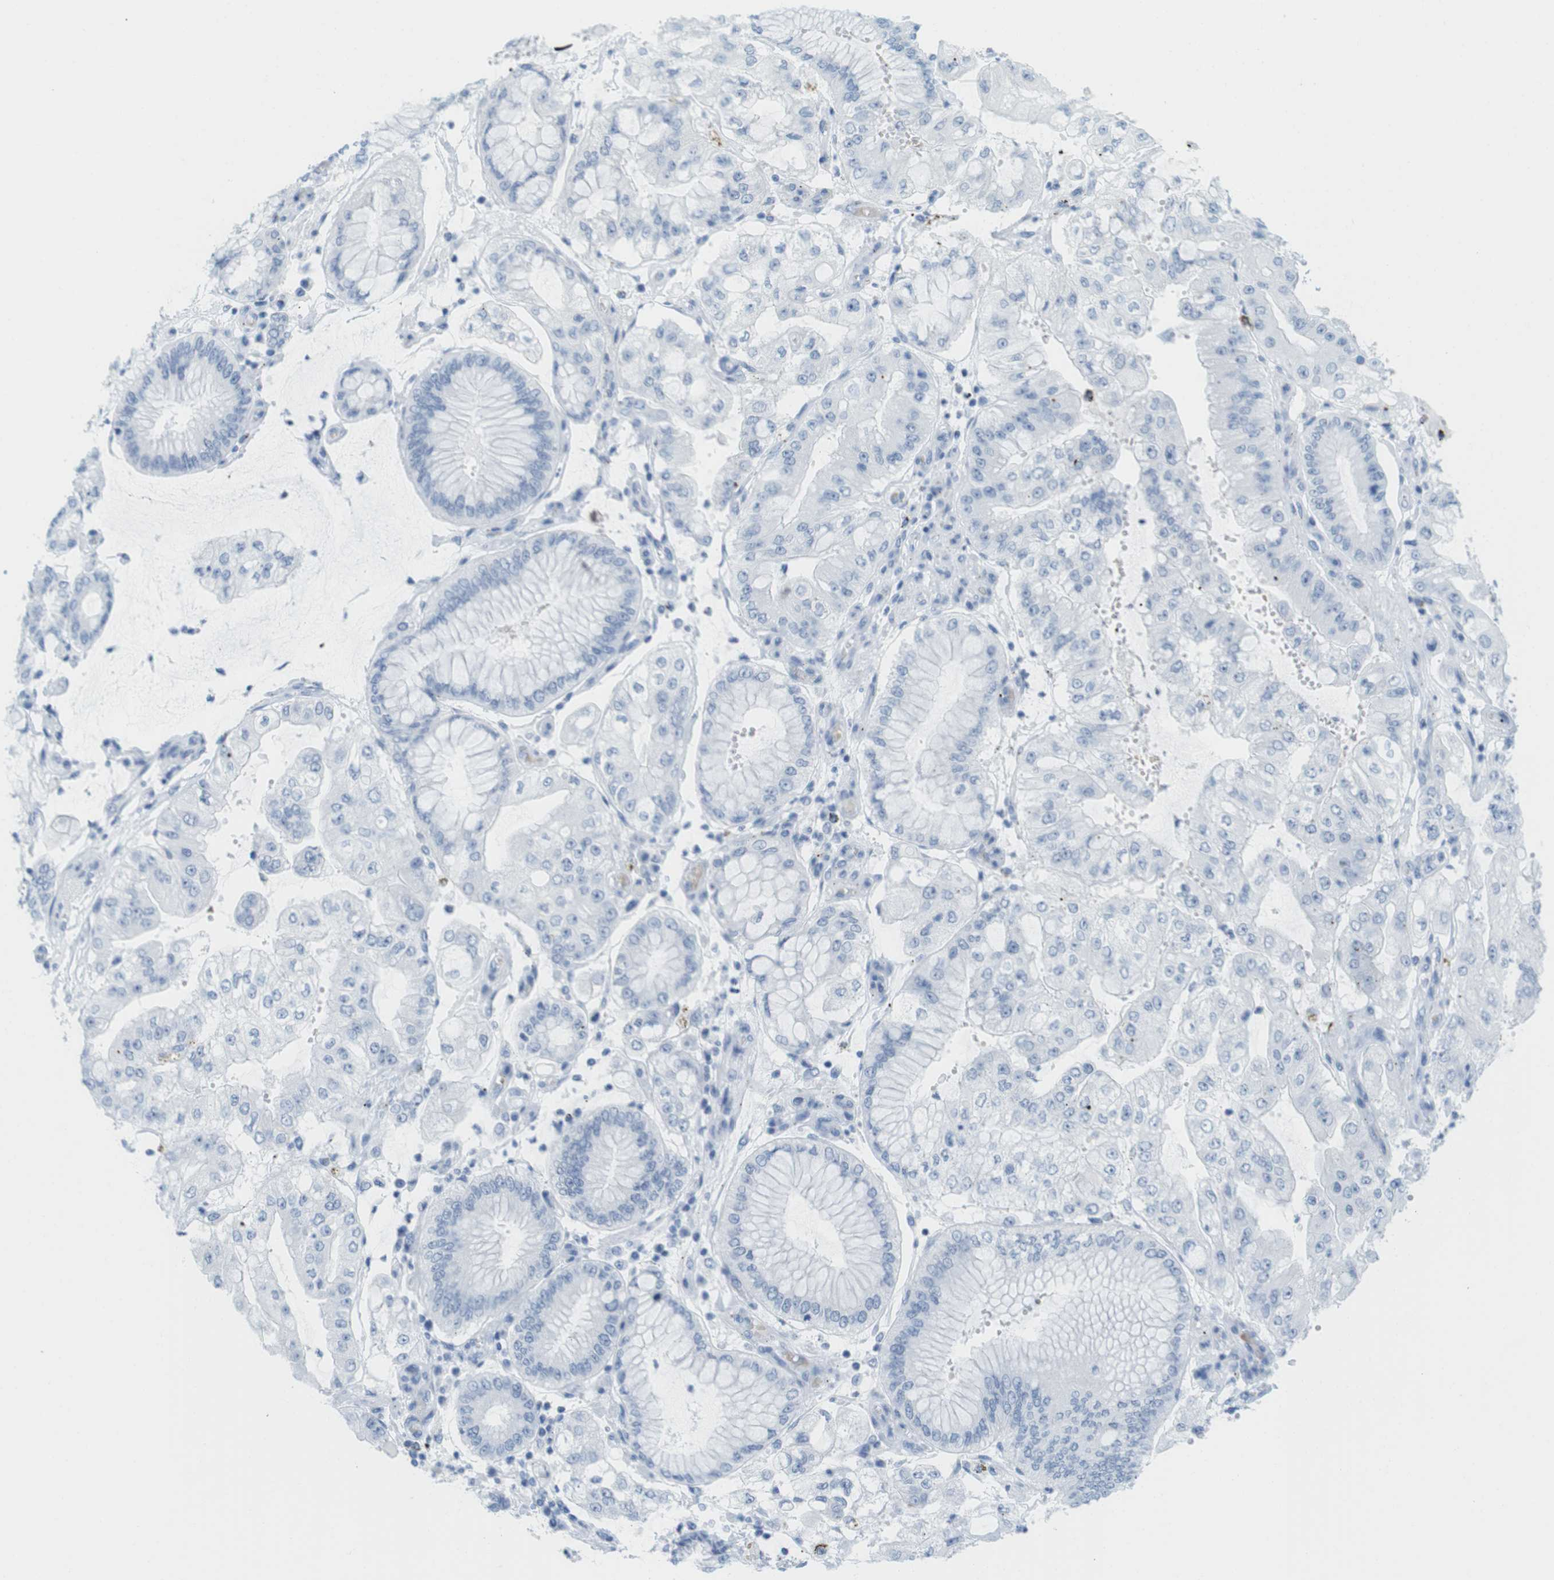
{"staining": {"intensity": "negative", "quantity": "none", "location": "none"}, "tissue": "stomach cancer", "cell_type": "Tumor cells", "image_type": "cancer", "snomed": [{"axis": "morphology", "description": "Adenocarcinoma, NOS"}, {"axis": "topography", "description": "Stomach"}], "caption": "High power microscopy image of an immunohistochemistry image of stomach cancer (adenocarcinoma), revealing no significant positivity in tumor cells. (Stains: DAB (3,3'-diaminobenzidine) immunohistochemistry (IHC) with hematoxylin counter stain, Microscopy: brightfield microscopy at high magnification).", "gene": "TNNT2", "patient": {"sex": "male", "age": 76}}